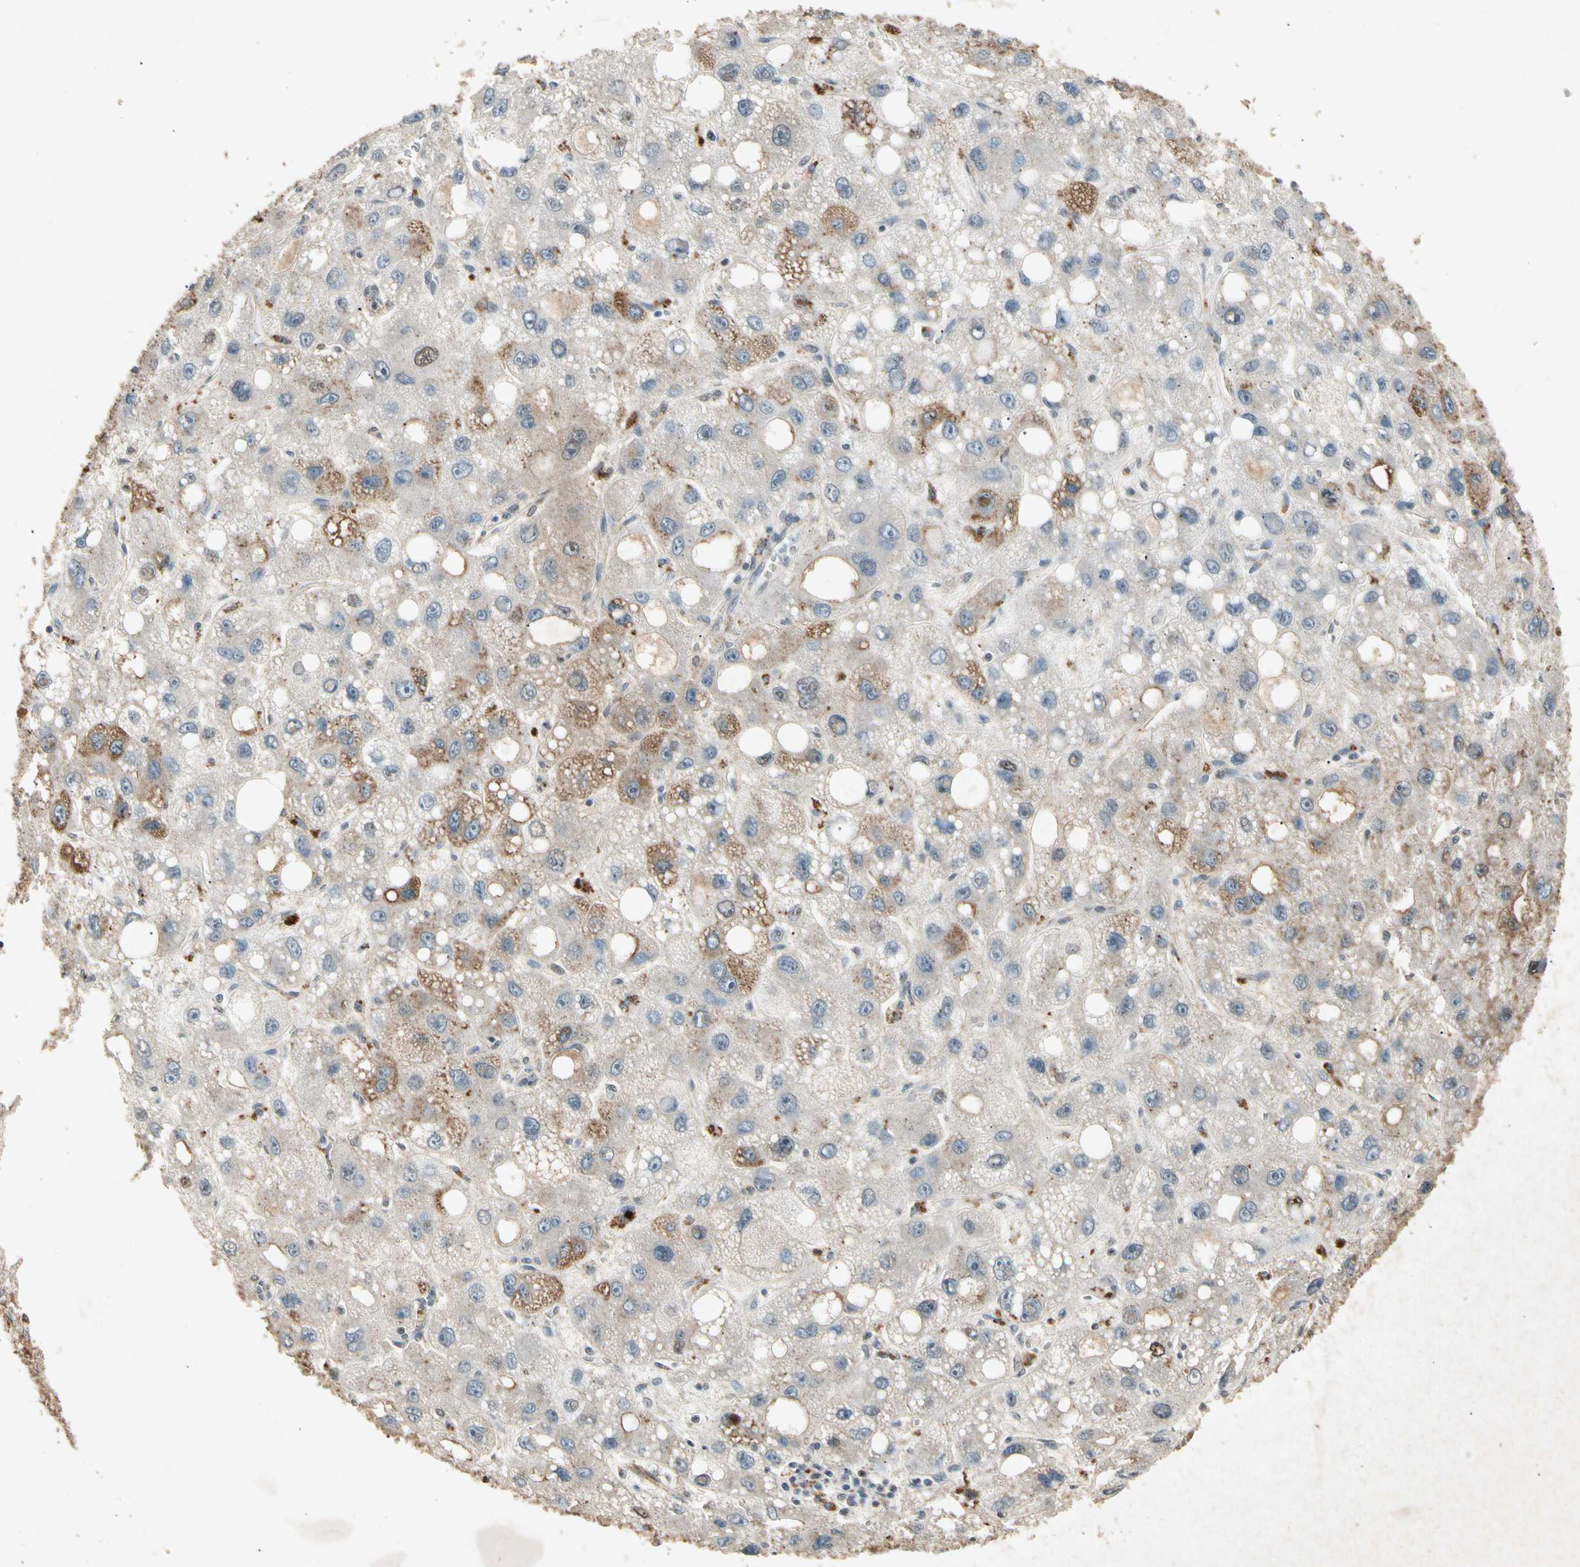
{"staining": {"intensity": "weak", "quantity": "25%-75%", "location": "cytoplasmic/membranous"}, "tissue": "liver cancer", "cell_type": "Tumor cells", "image_type": "cancer", "snomed": [{"axis": "morphology", "description": "Carcinoma, Hepatocellular, NOS"}, {"axis": "topography", "description": "Liver"}], "caption": "Protein expression analysis of human liver hepatocellular carcinoma reveals weak cytoplasmic/membranous expression in approximately 25%-75% of tumor cells. (IHC, brightfield microscopy, high magnification).", "gene": "CP", "patient": {"sex": "male", "age": 55}}